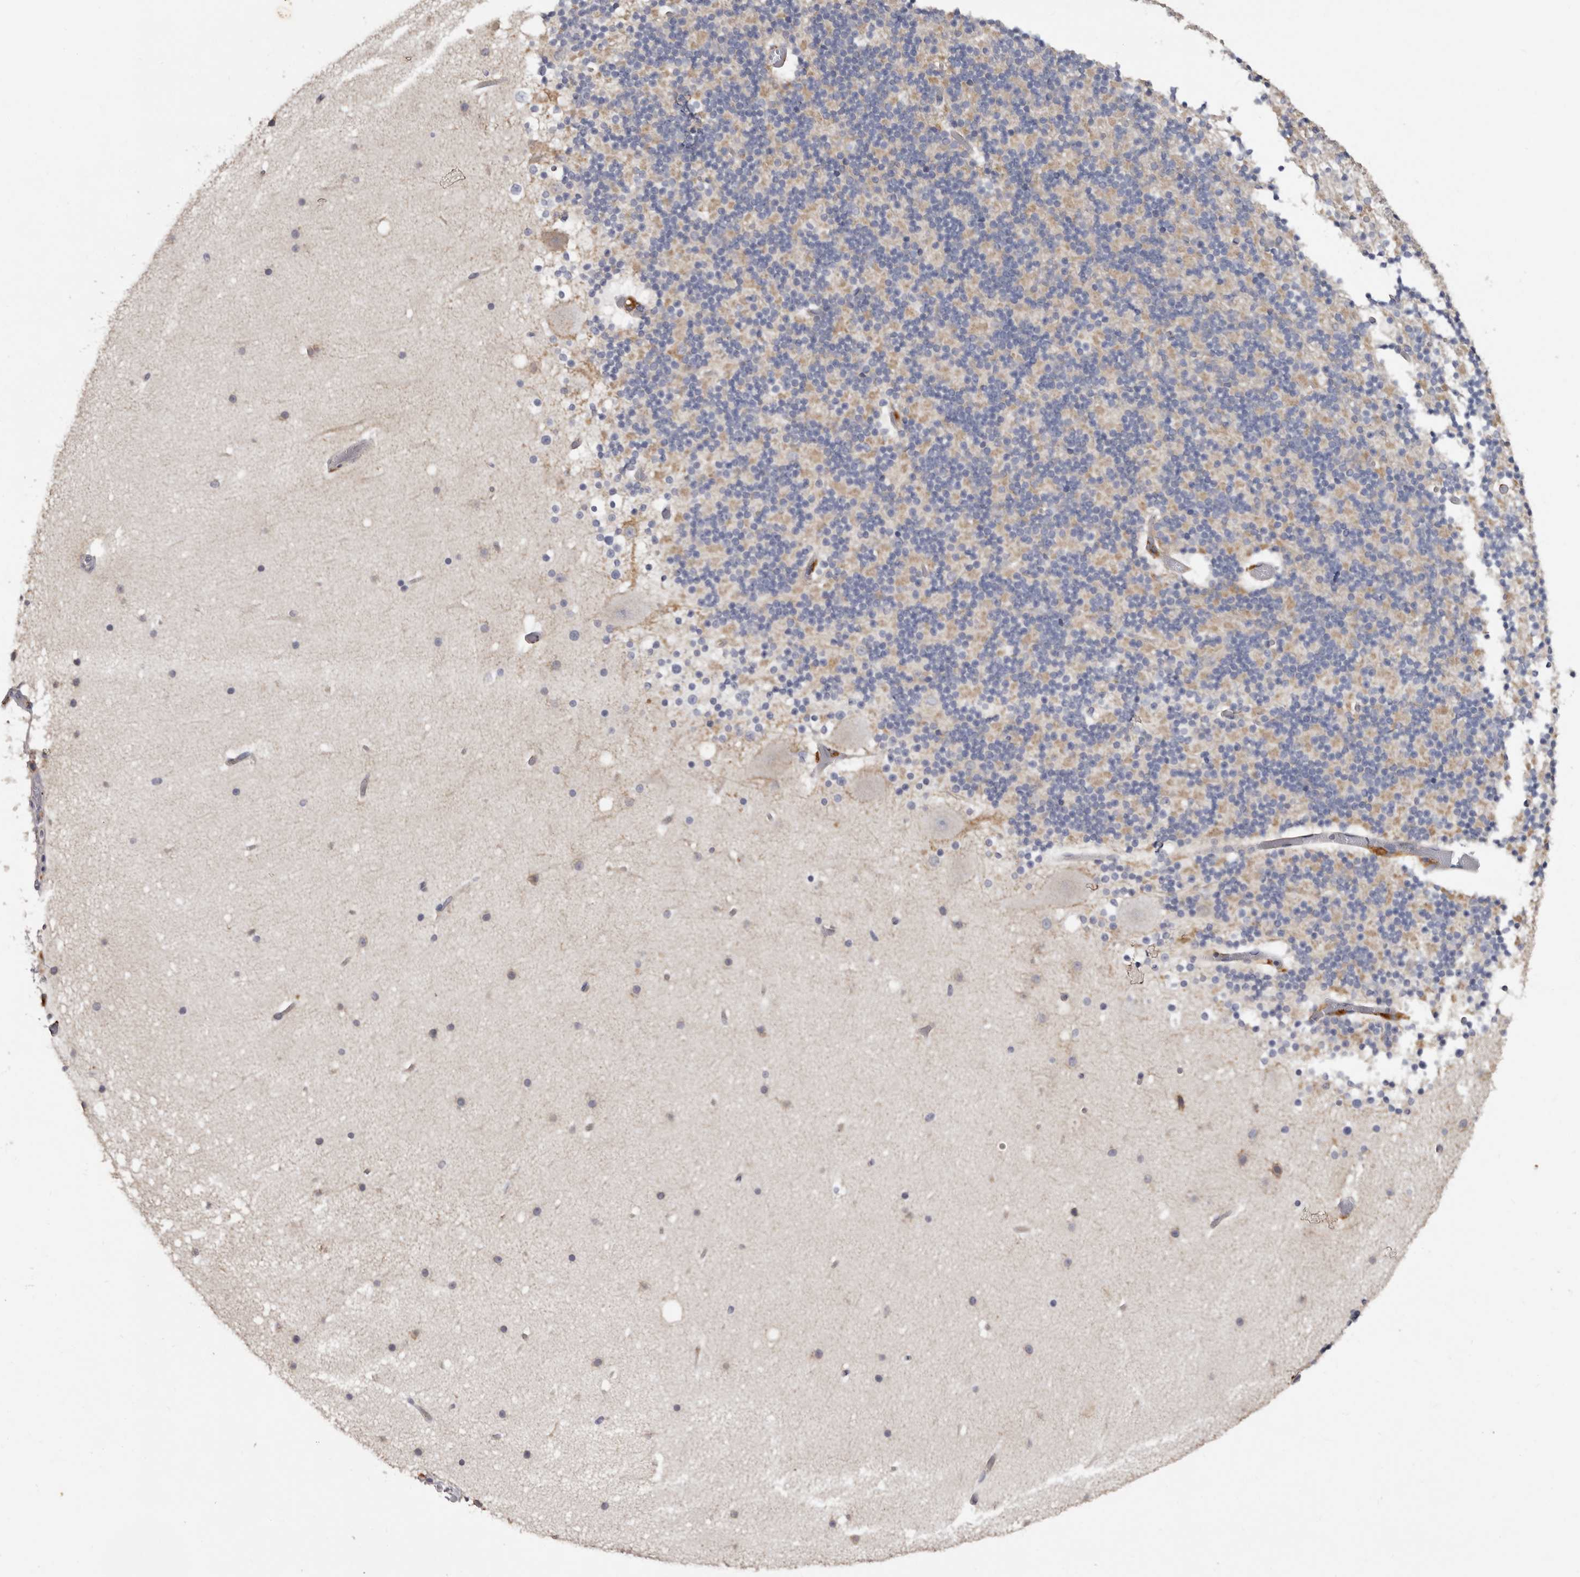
{"staining": {"intensity": "weak", "quantity": "25%-75%", "location": "cytoplasmic/membranous"}, "tissue": "cerebellum", "cell_type": "Cells in granular layer", "image_type": "normal", "snomed": [{"axis": "morphology", "description": "Normal tissue, NOS"}, {"axis": "topography", "description": "Cerebellum"}], "caption": "This photomicrograph exhibits IHC staining of benign human cerebellum, with low weak cytoplasmic/membranous staining in about 25%-75% of cells in granular layer.", "gene": "DAP", "patient": {"sex": "male", "age": 57}}